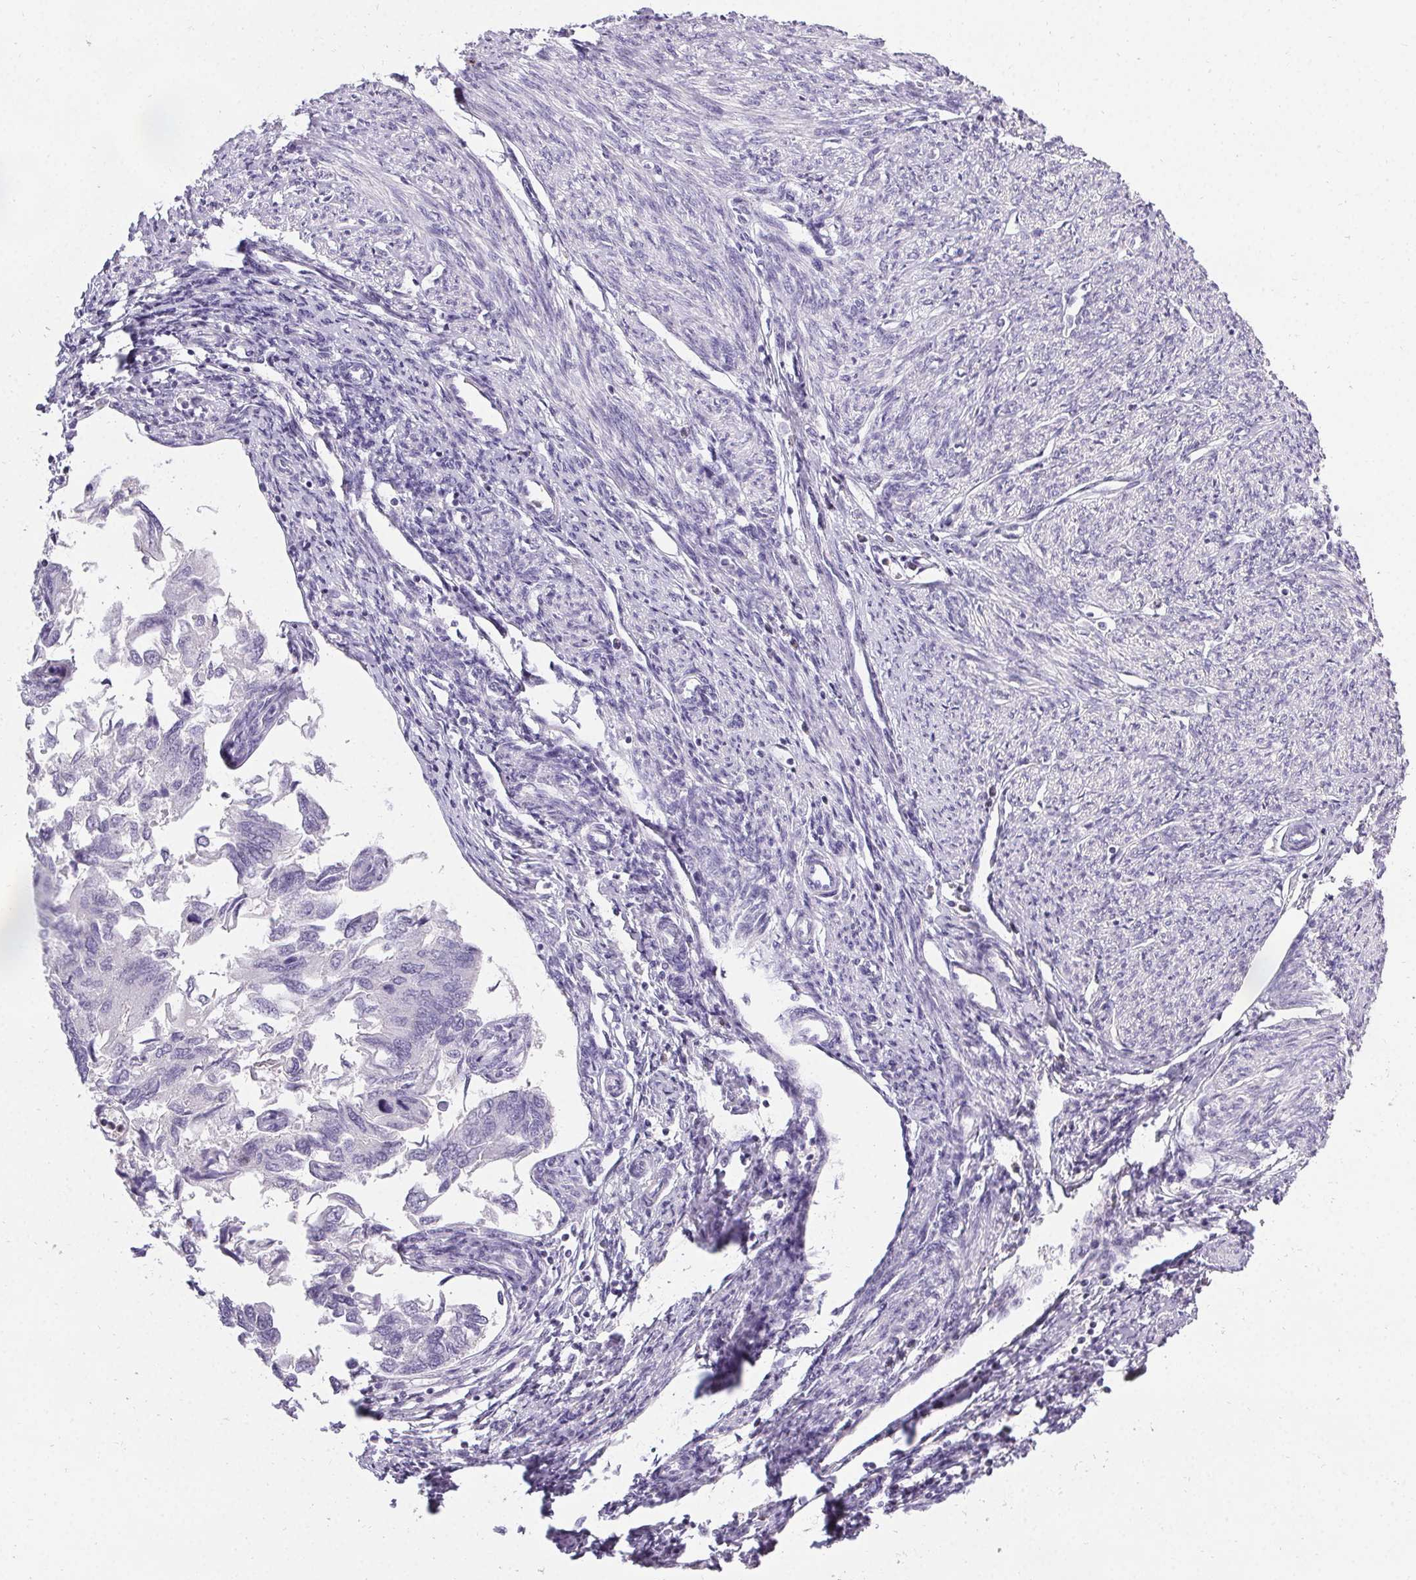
{"staining": {"intensity": "negative", "quantity": "none", "location": "none"}, "tissue": "endometrial cancer", "cell_type": "Tumor cells", "image_type": "cancer", "snomed": [{"axis": "morphology", "description": "Carcinoma, NOS"}, {"axis": "topography", "description": "Uterus"}], "caption": "Immunohistochemical staining of endometrial cancer (carcinoma) shows no significant positivity in tumor cells.", "gene": "PMEL", "patient": {"sex": "female", "age": 76}}